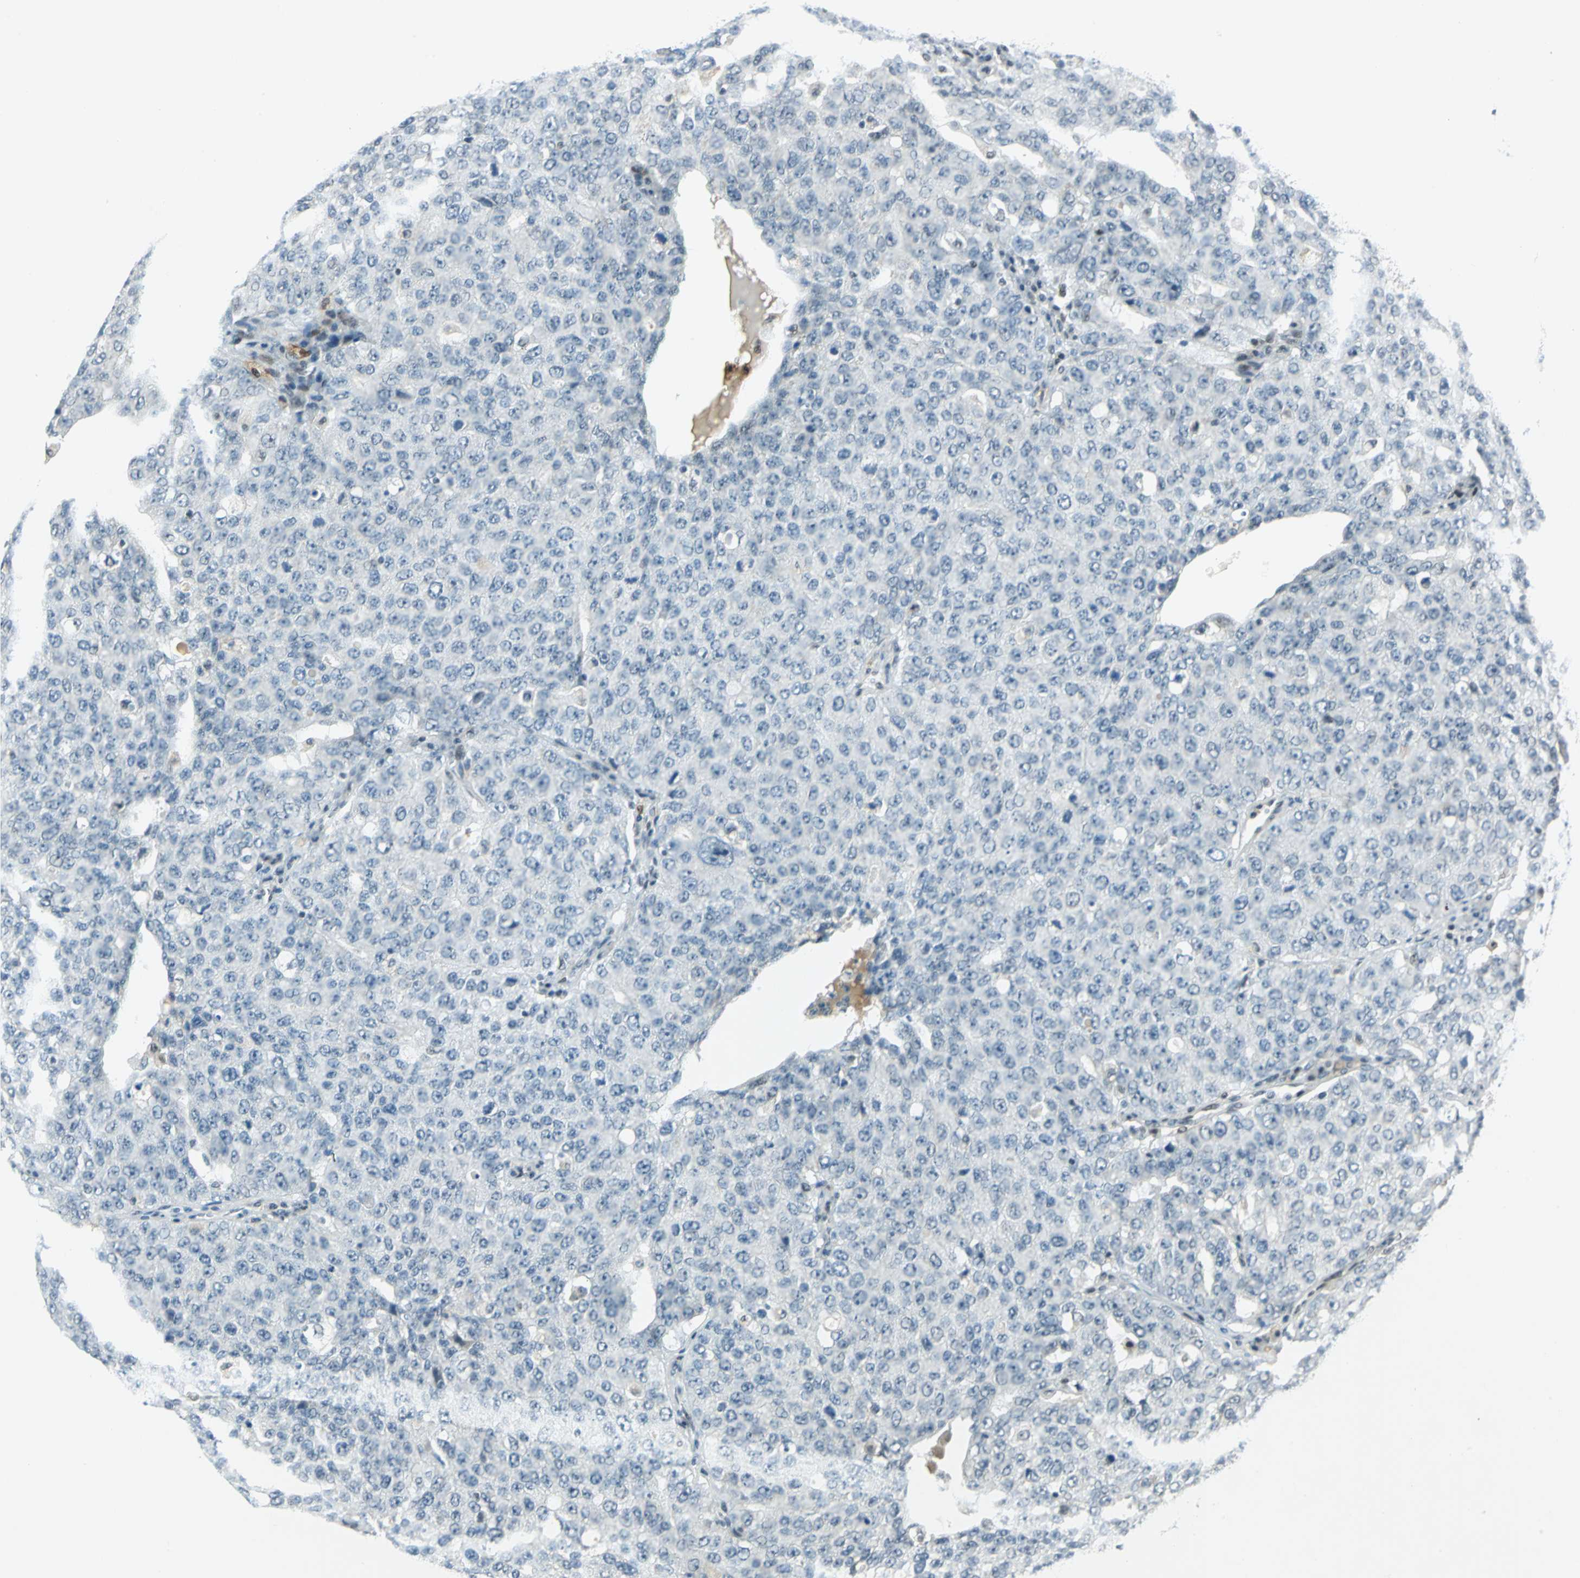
{"staining": {"intensity": "negative", "quantity": "none", "location": "none"}, "tissue": "ovarian cancer", "cell_type": "Tumor cells", "image_type": "cancer", "snomed": [{"axis": "morphology", "description": "Carcinoma, endometroid"}, {"axis": "topography", "description": "Ovary"}], "caption": "The IHC image has no significant positivity in tumor cells of endometroid carcinoma (ovarian) tissue.", "gene": "MTMR10", "patient": {"sex": "female", "age": 62}}